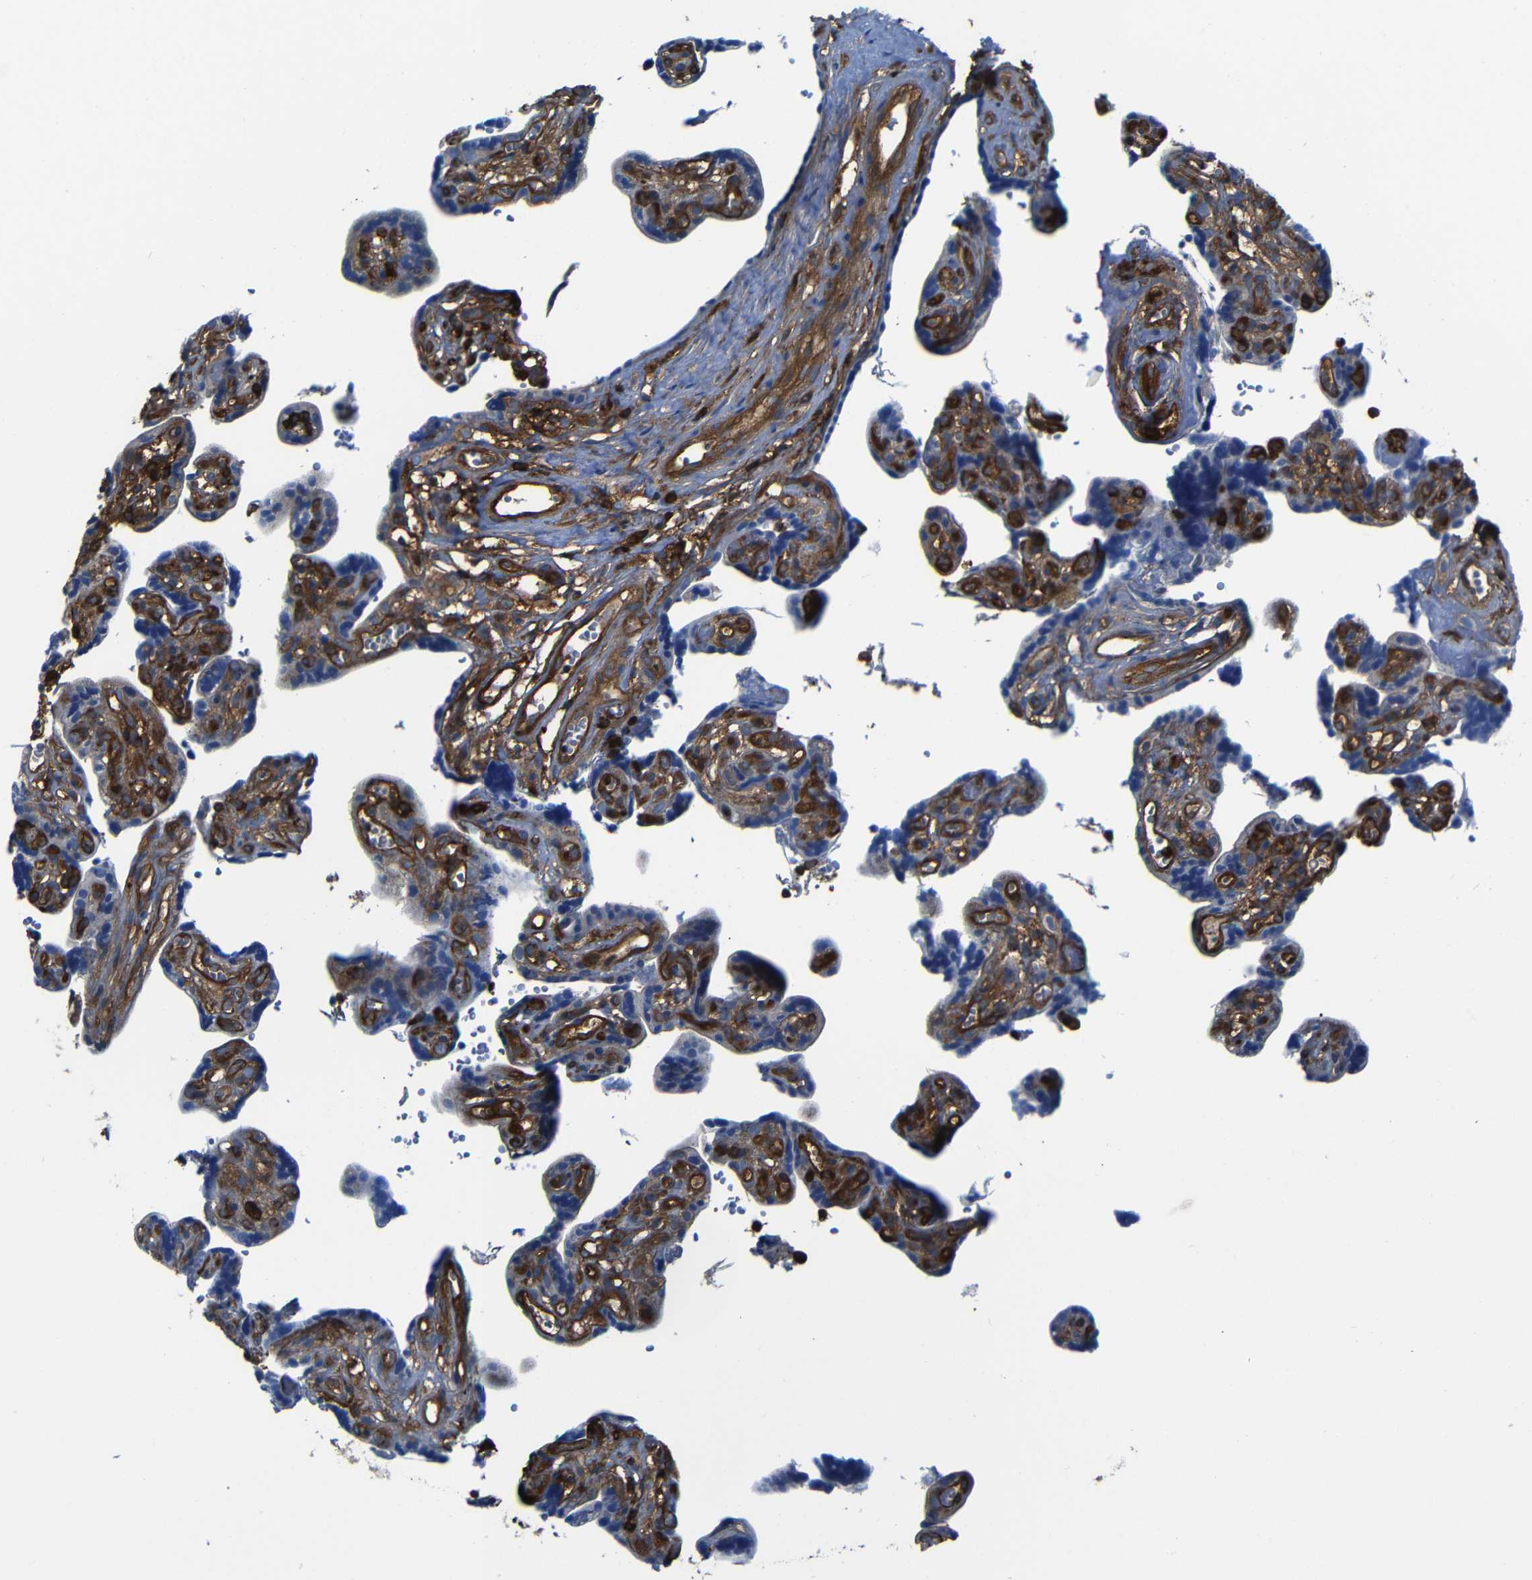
{"staining": {"intensity": "strong", "quantity": ">75%", "location": "cytoplasmic/membranous"}, "tissue": "placenta", "cell_type": "Decidual cells", "image_type": "normal", "snomed": [{"axis": "morphology", "description": "Normal tissue, NOS"}, {"axis": "topography", "description": "Placenta"}], "caption": "Protein expression analysis of benign human placenta reveals strong cytoplasmic/membranous positivity in approximately >75% of decidual cells.", "gene": "ARHGEF1", "patient": {"sex": "female", "age": 30}}